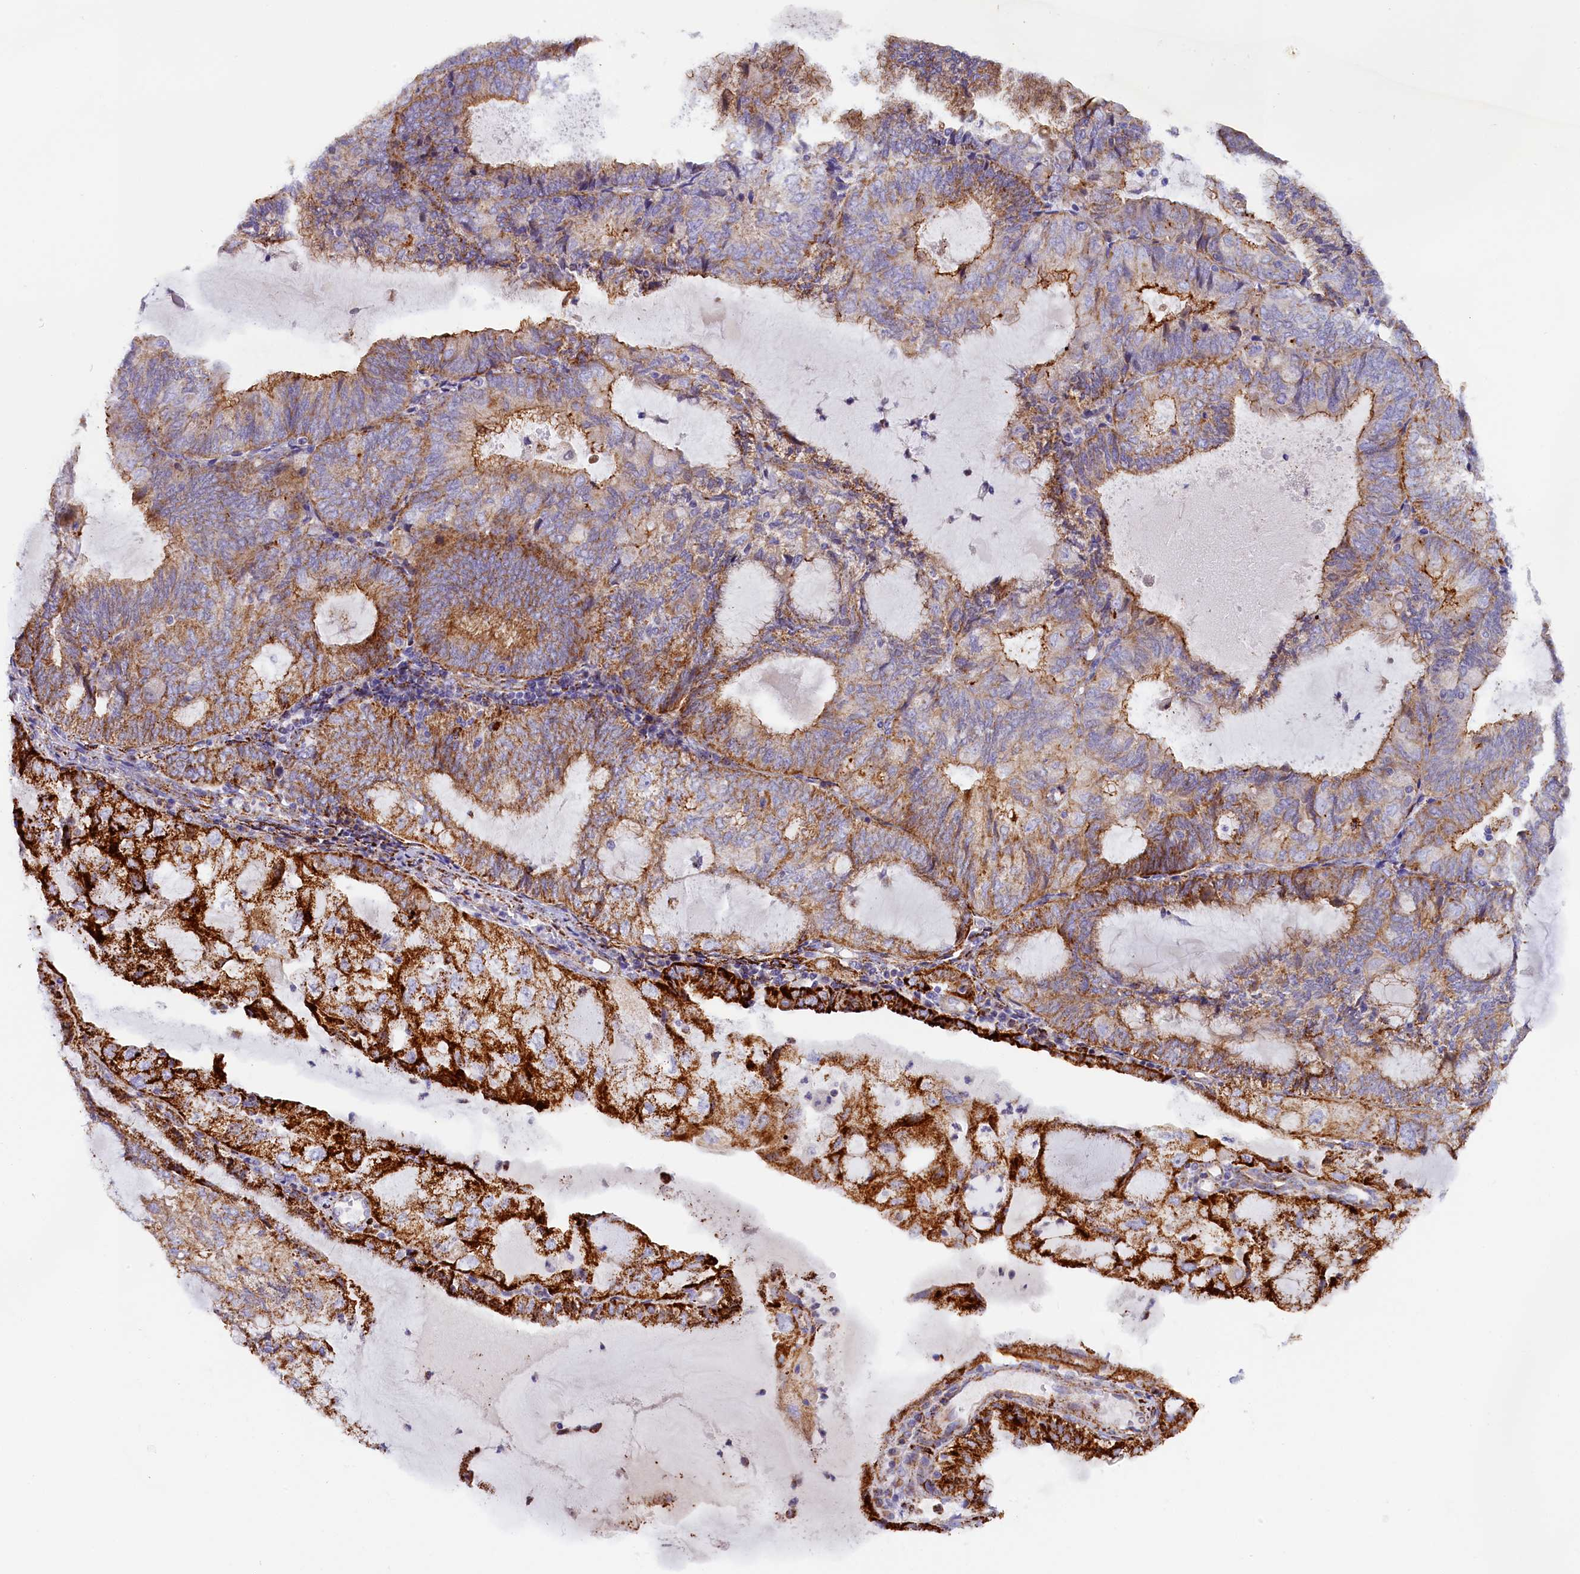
{"staining": {"intensity": "strong", "quantity": "25%-75%", "location": "cytoplasmic/membranous"}, "tissue": "endometrial cancer", "cell_type": "Tumor cells", "image_type": "cancer", "snomed": [{"axis": "morphology", "description": "Adenocarcinoma, NOS"}, {"axis": "topography", "description": "Endometrium"}], "caption": "Brown immunohistochemical staining in adenocarcinoma (endometrial) shows strong cytoplasmic/membranous positivity in approximately 25%-75% of tumor cells. The staining was performed using DAB (3,3'-diaminobenzidine), with brown indicating positive protein expression. Nuclei are stained blue with hematoxylin.", "gene": "AKTIP", "patient": {"sex": "female", "age": 81}}